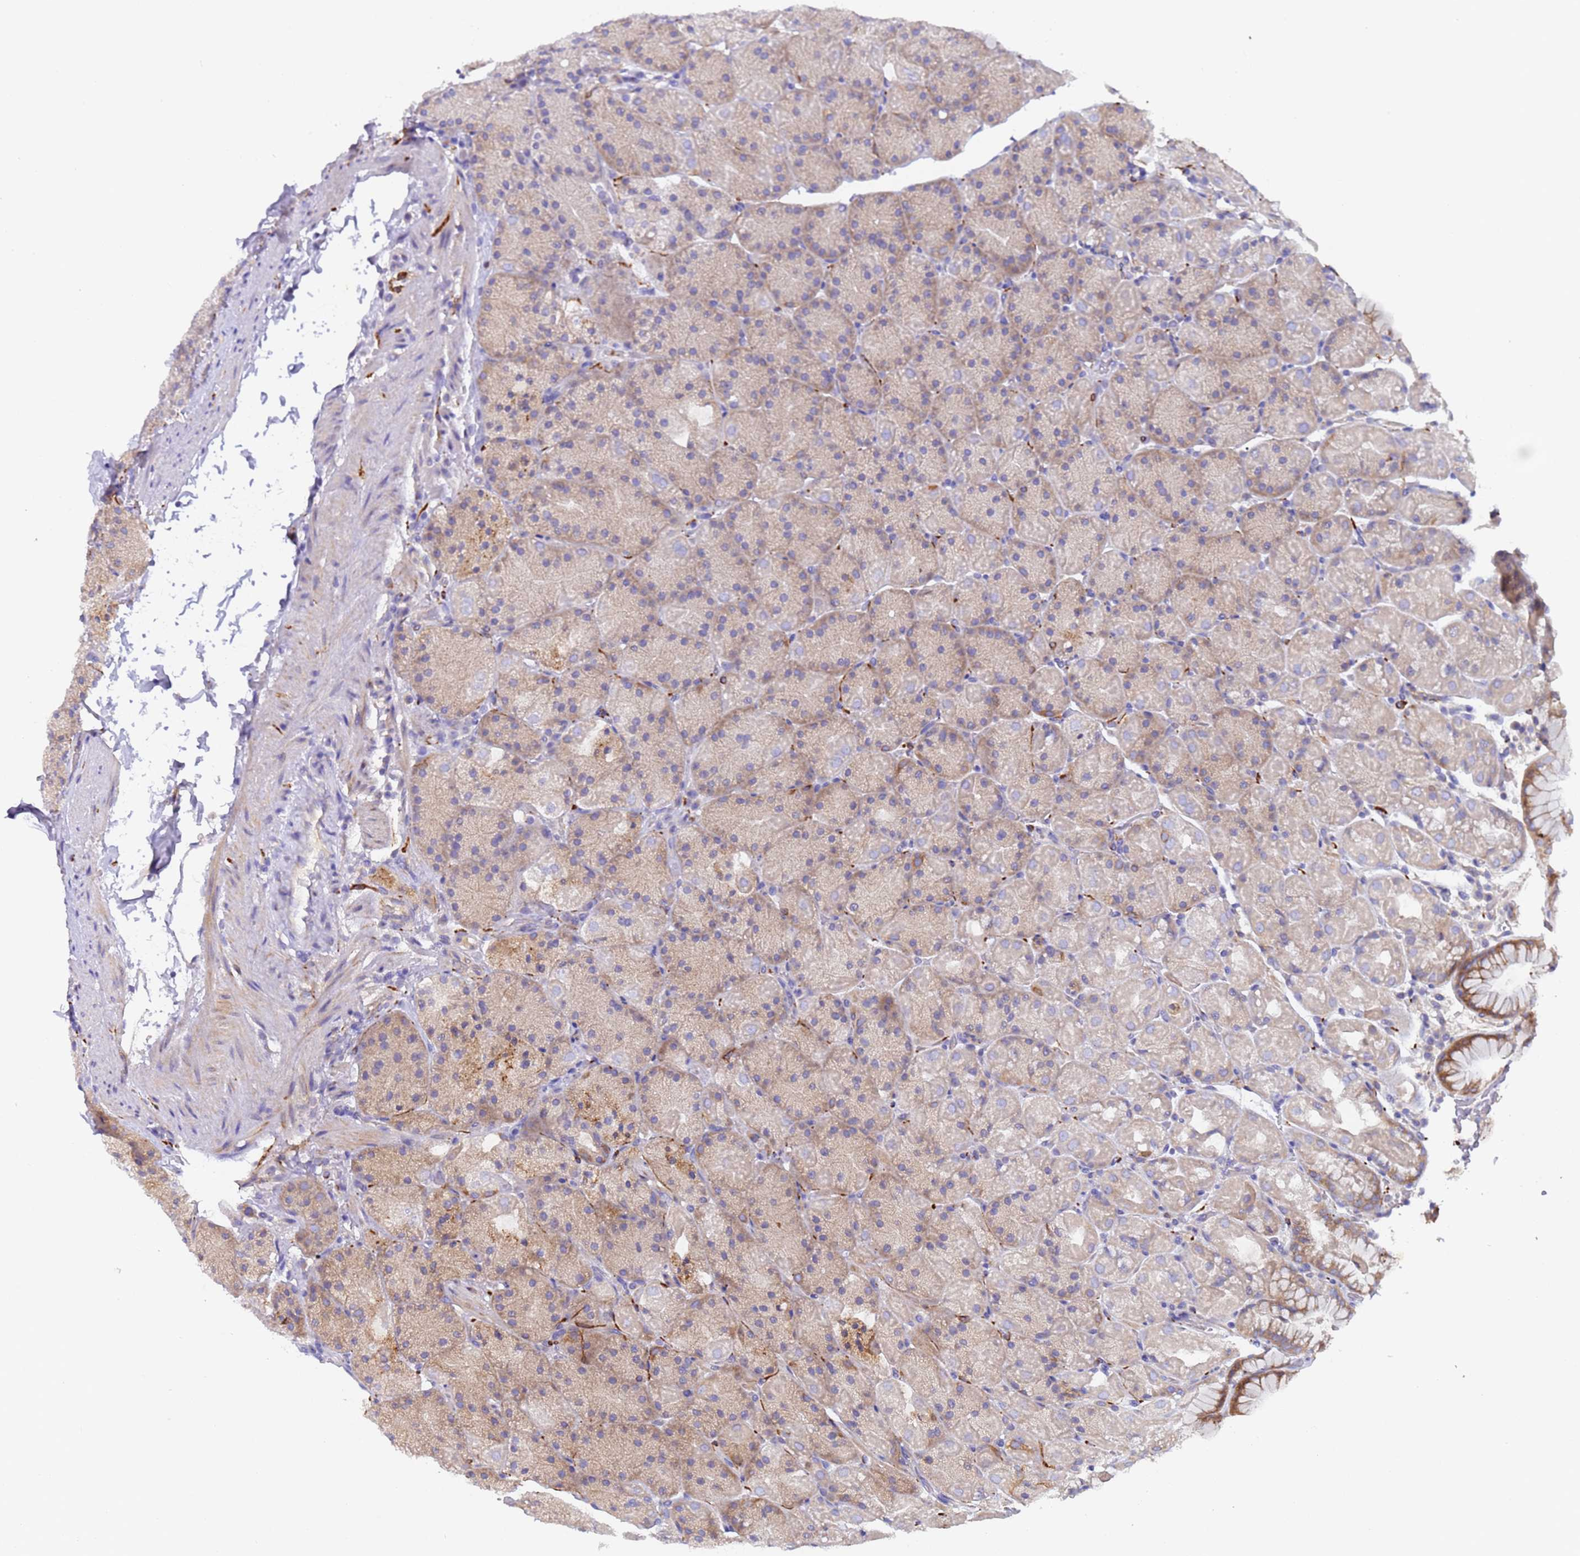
{"staining": {"intensity": "moderate", "quantity": "25%-75%", "location": "cytoplasmic/membranous"}, "tissue": "stomach", "cell_type": "Glandular cells", "image_type": "normal", "snomed": [{"axis": "morphology", "description": "Normal tissue, NOS"}, {"axis": "topography", "description": "Stomach, upper"}, {"axis": "topography", "description": "Stomach, lower"}], "caption": "Stomach stained with immunohistochemistry shows moderate cytoplasmic/membranous staining in about 25%-75% of glandular cells.", "gene": "PAQR7", "patient": {"sex": "male", "age": 67}}